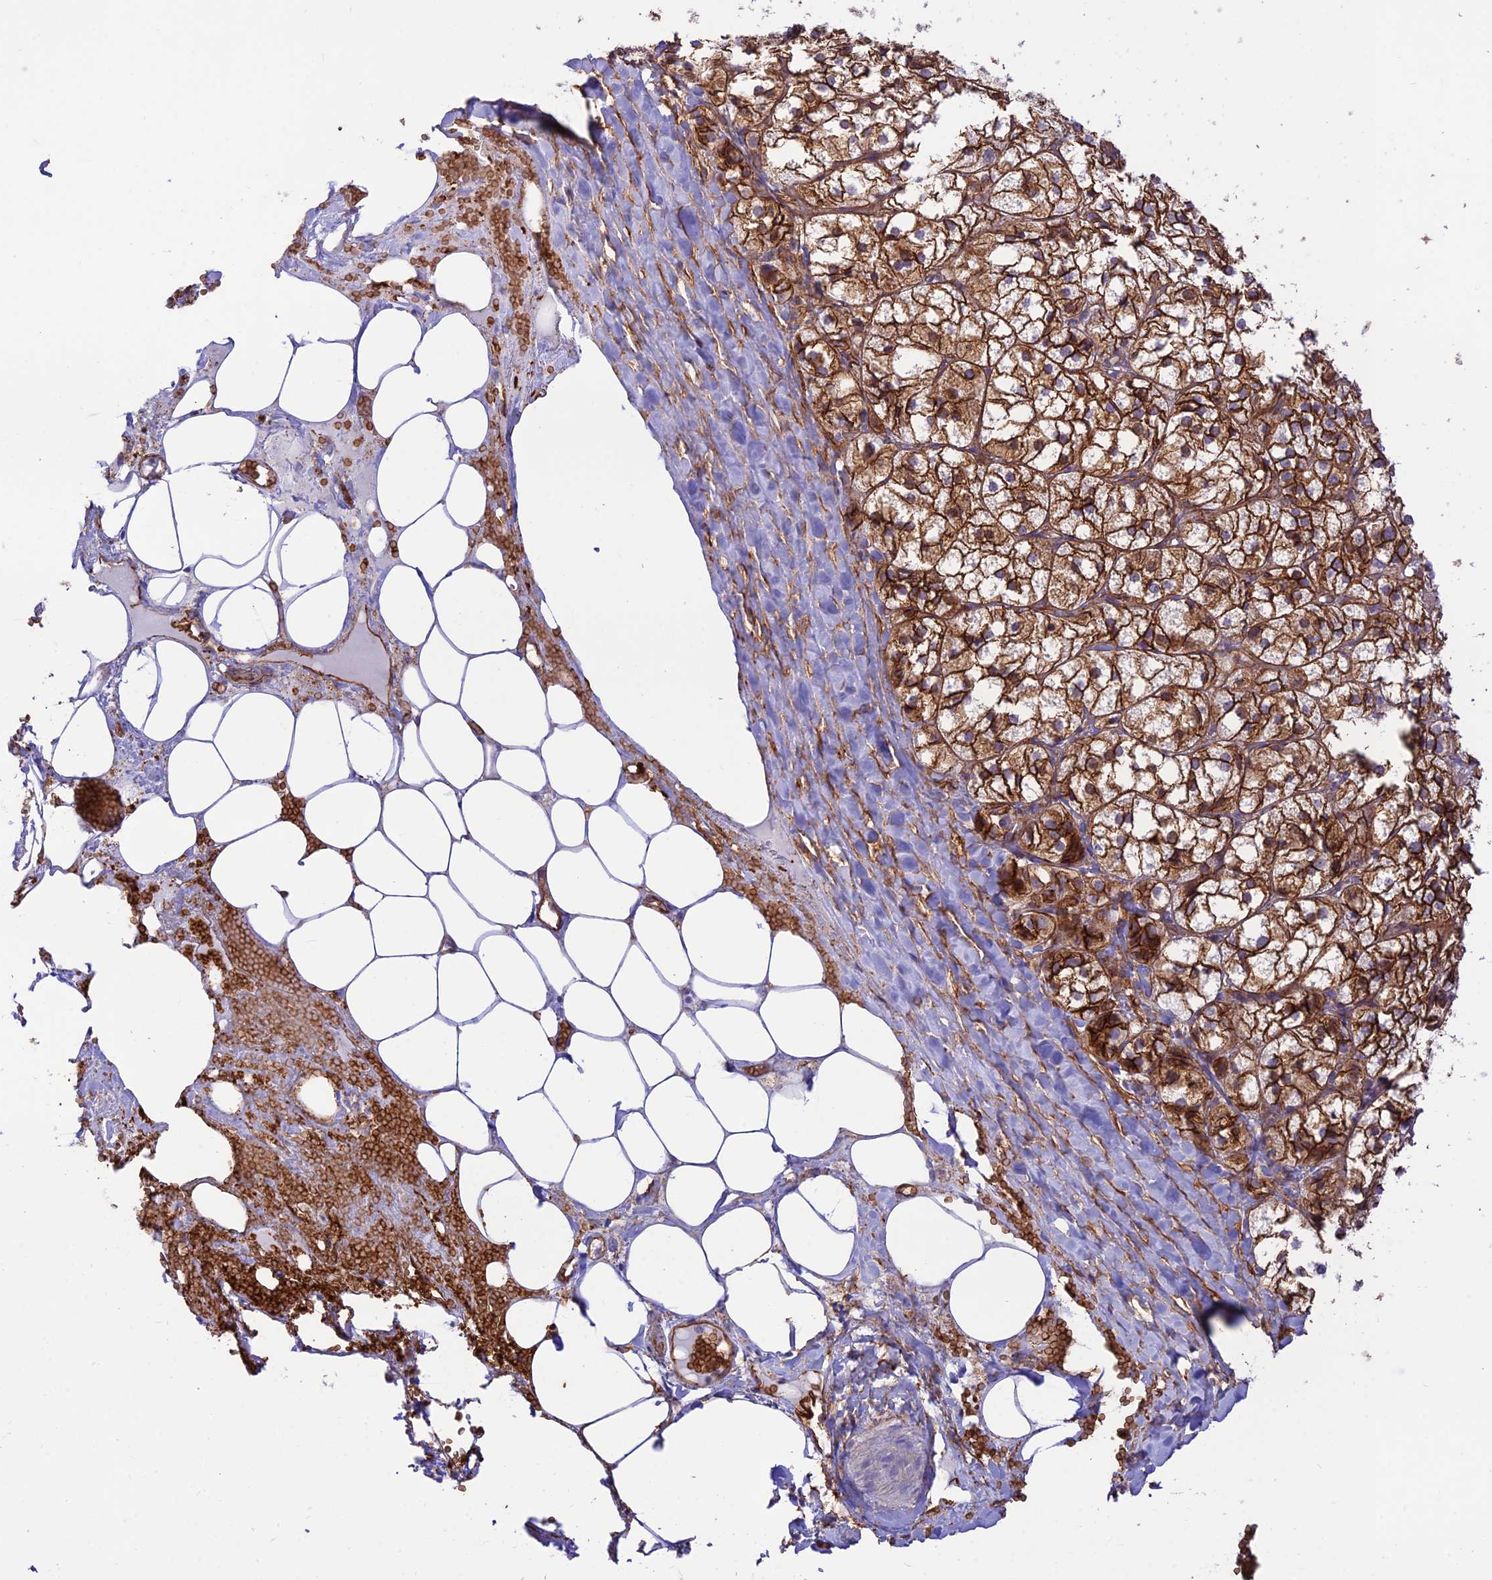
{"staining": {"intensity": "strong", "quantity": ">75%", "location": "cytoplasmic/membranous"}, "tissue": "adrenal gland", "cell_type": "Glandular cells", "image_type": "normal", "snomed": [{"axis": "morphology", "description": "Normal tissue, NOS"}, {"axis": "topography", "description": "Adrenal gland"}], "caption": "Glandular cells reveal high levels of strong cytoplasmic/membranous expression in approximately >75% of cells in benign human adrenal gland.", "gene": "YPEL5", "patient": {"sex": "female", "age": 61}}